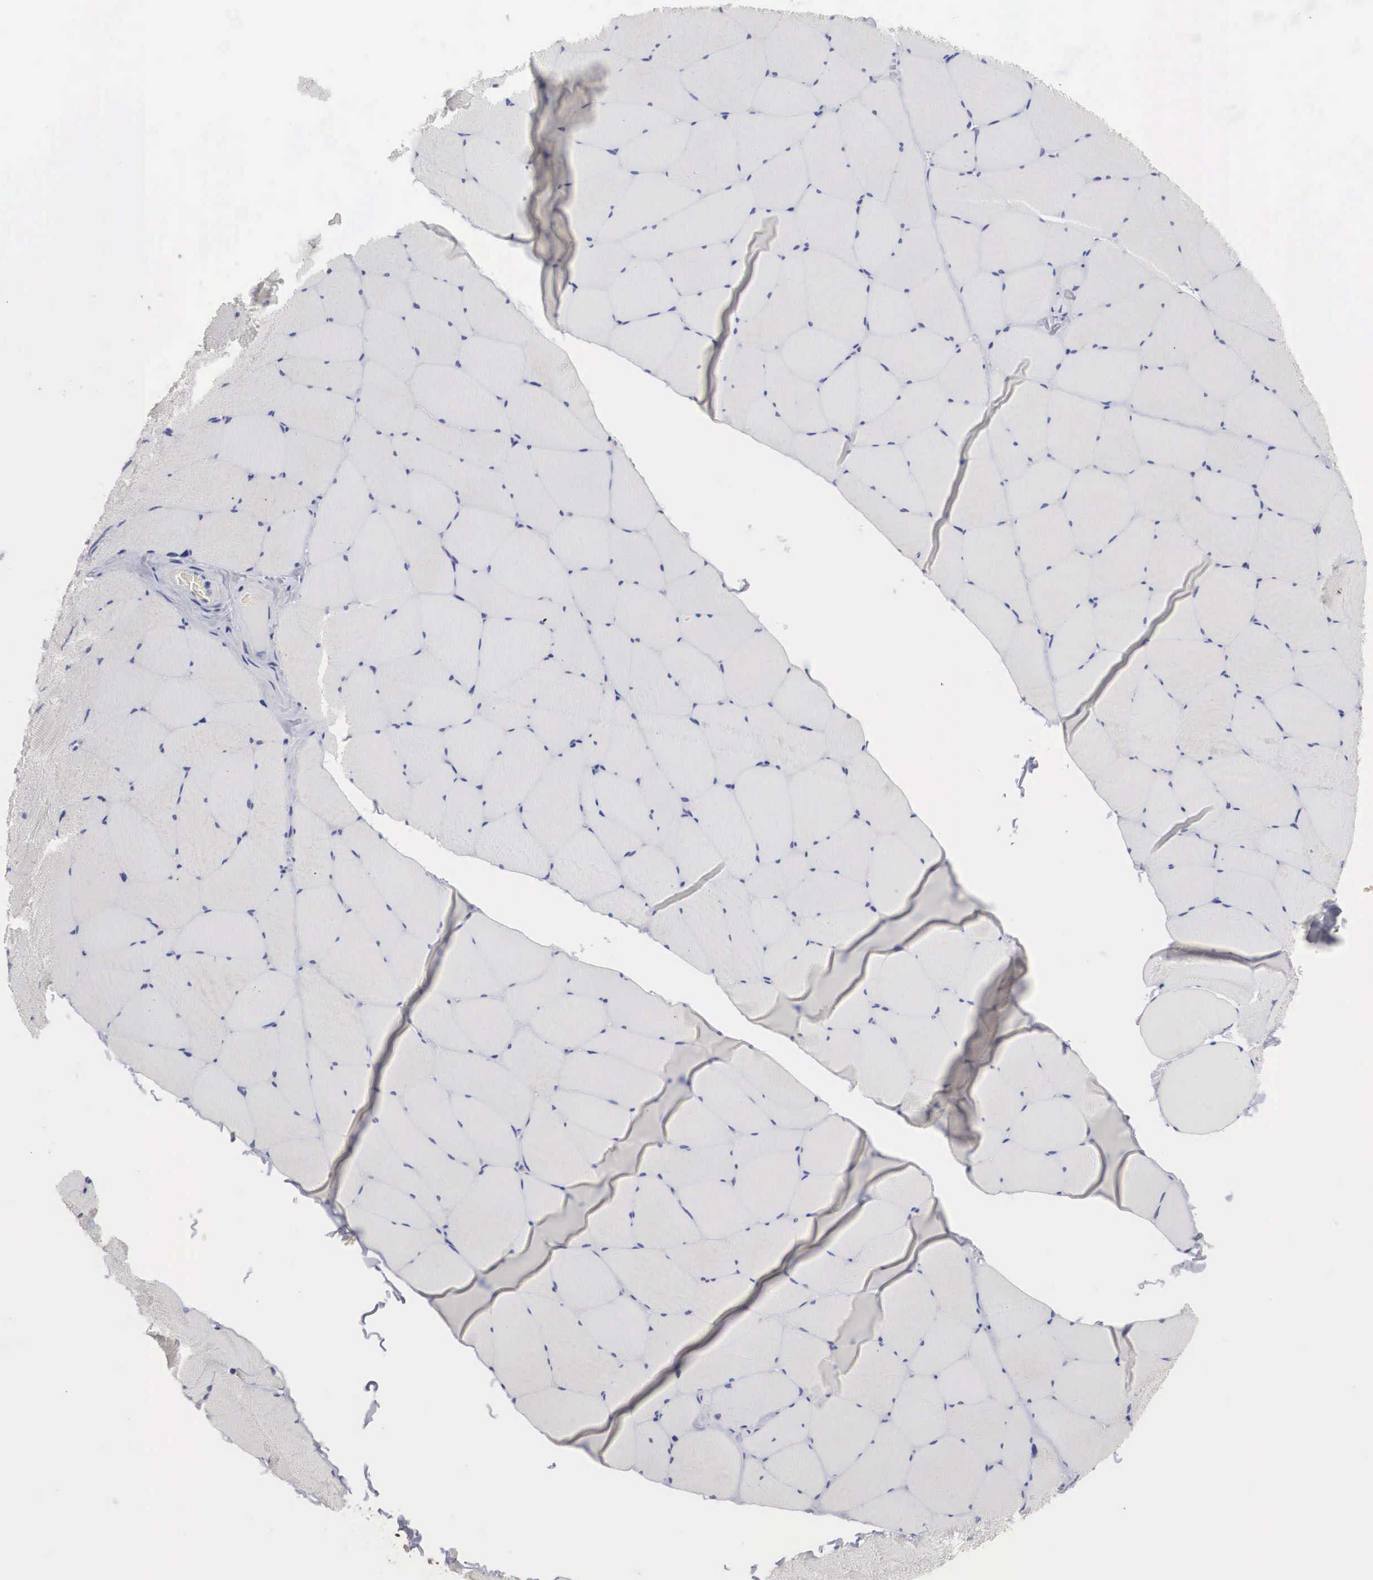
{"staining": {"intensity": "weak", "quantity": "25%-75%", "location": "cytoplasmic/membranous"}, "tissue": "skeletal muscle", "cell_type": "Myocytes", "image_type": "normal", "snomed": [{"axis": "morphology", "description": "Normal tissue, NOS"}, {"axis": "topography", "description": "Skeletal muscle"}, {"axis": "topography", "description": "Salivary gland"}], "caption": "Brown immunohistochemical staining in unremarkable skeletal muscle demonstrates weak cytoplasmic/membranous positivity in approximately 25%-75% of myocytes.", "gene": "HMOX1", "patient": {"sex": "male", "age": 62}}